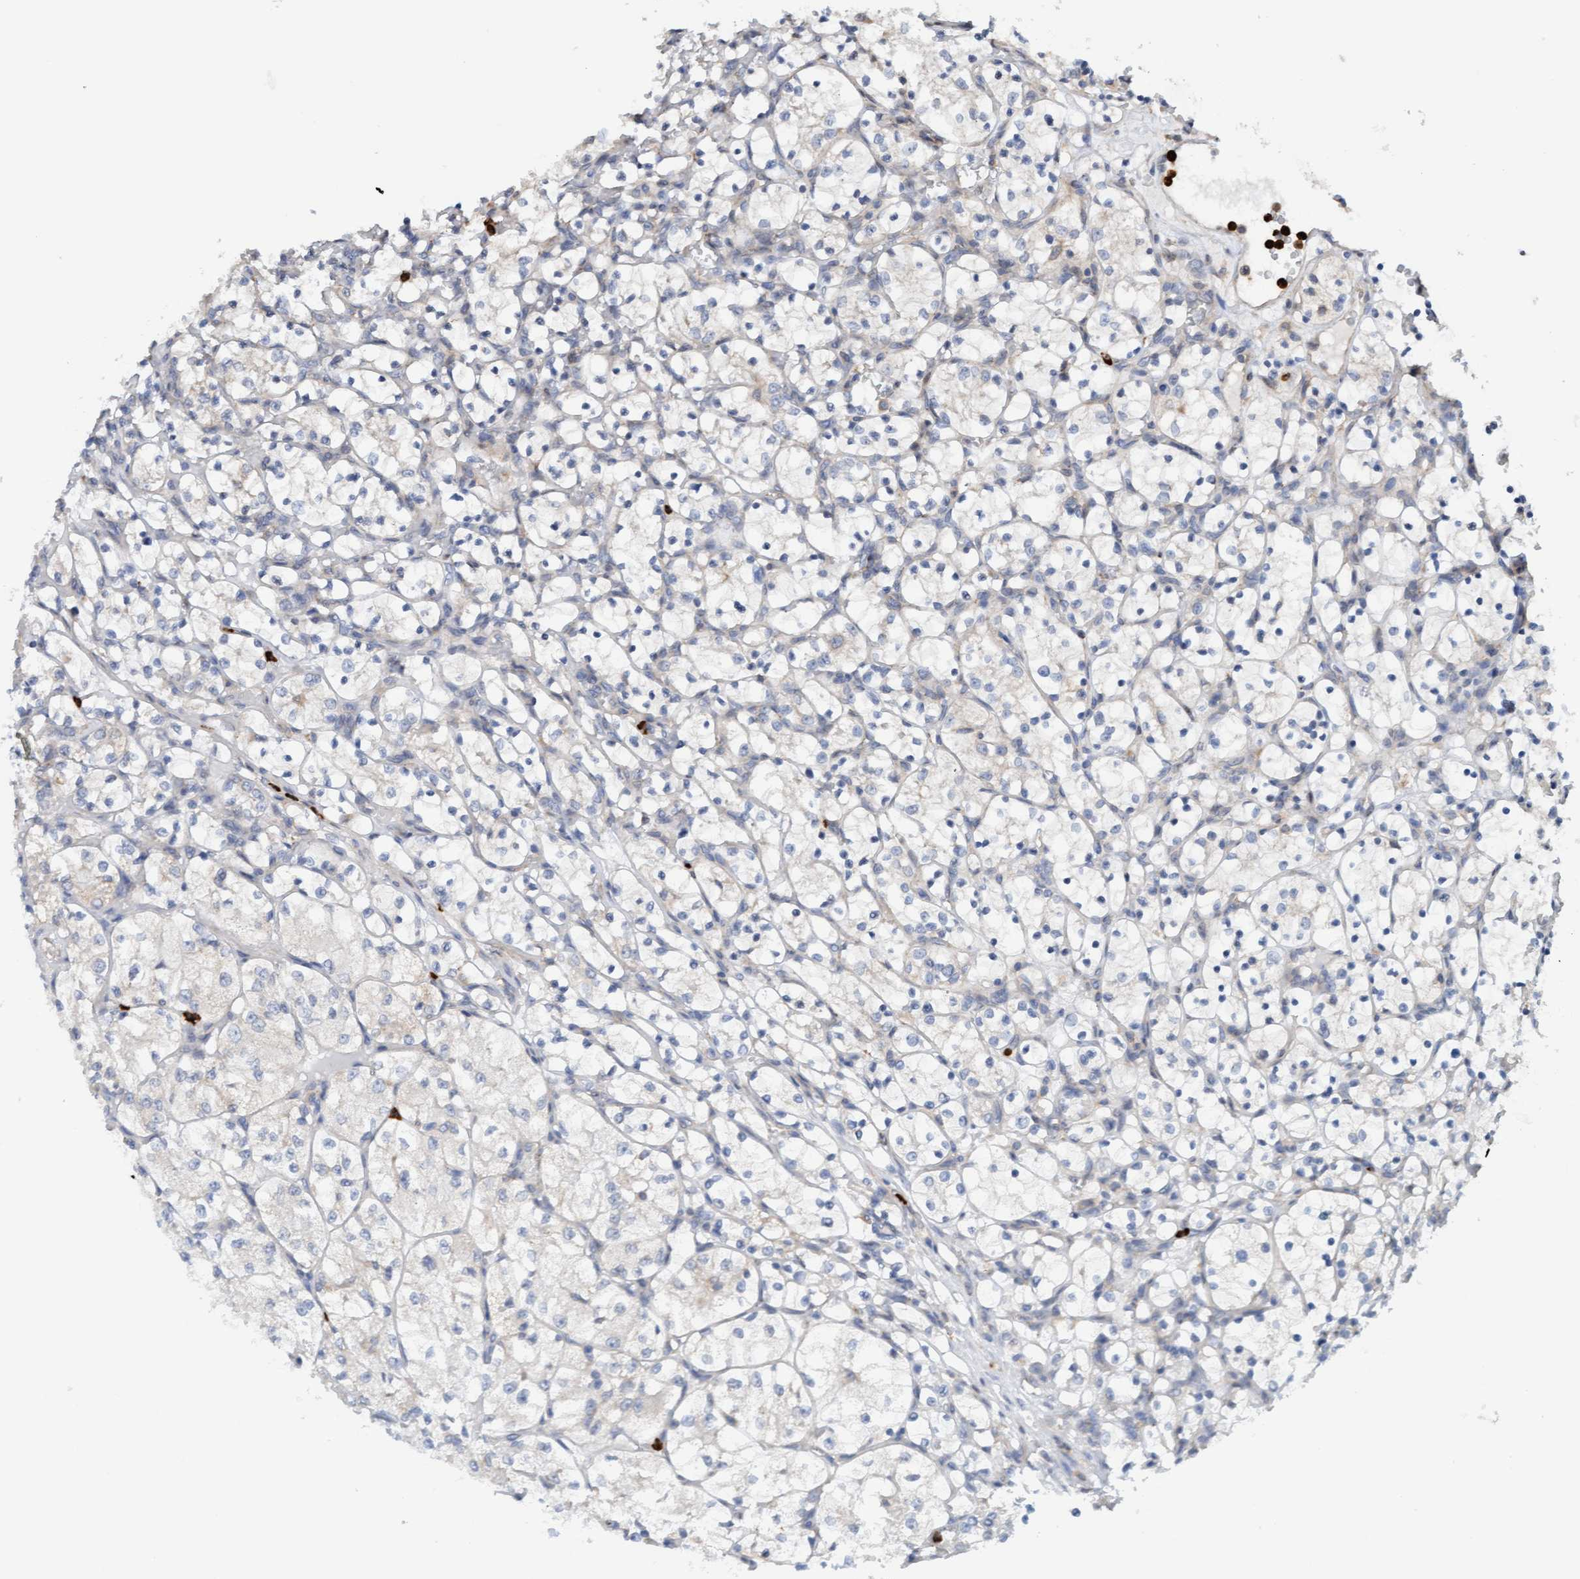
{"staining": {"intensity": "negative", "quantity": "none", "location": "none"}, "tissue": "renal cancer", "cell_type": "Tumor cells", "image_type": "cancer", "snomed": [{"axis": "morphology", "description": "Adenocarcinoma, NOS"}, {"axis": "topography", "description": "Kidney"}], "caption": "IHC micrograph of neoplastic tissue: human renal cancer (adenocarcinoma) stained with DAB reveals no significant protein positivity in tumor cells.", "gene": "MMP8", "patient": {"sex": "female", "age": 69}}